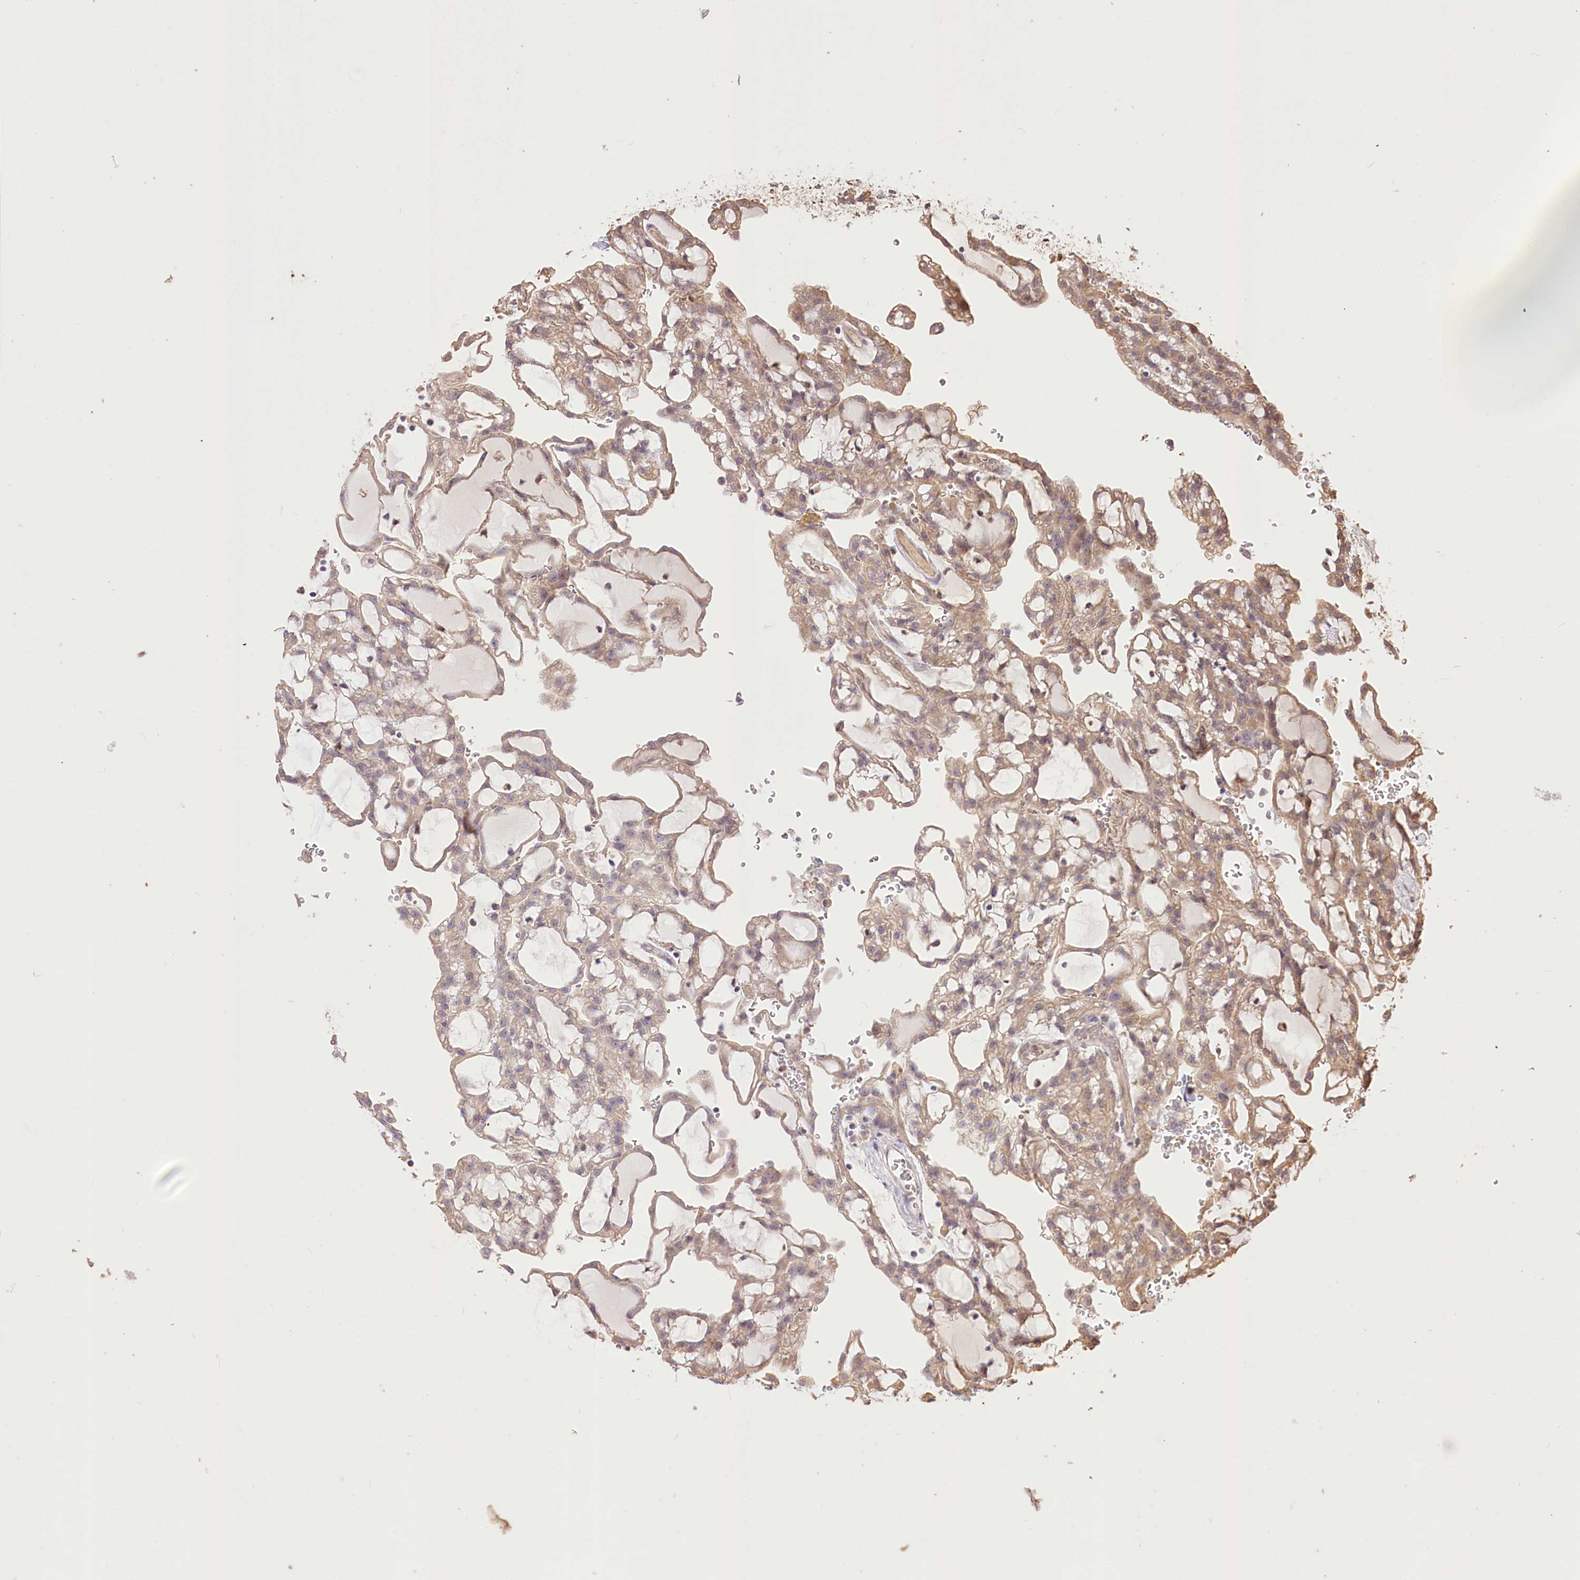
{"staining": {"intensity": "weak", "quantity": ">75%", "location": "cytoplasmic/membranous"}, "tissue": "renal cancer", "cell_type": "Tumor cells", "image_type": "cancer", "snomed": [{"axis": "morphology", "description": "Adenocarcinoma, NOS"}, {"axis": "topography", "description": "Kidney"}], "caption": "Protein staining displays weak cytoplasmic/membranous staining in approximately >75% of tumor cells in renal adenocarcinoma.", "gene": "R3HDM2", "patient": {"sex": "male", "age": 63}}